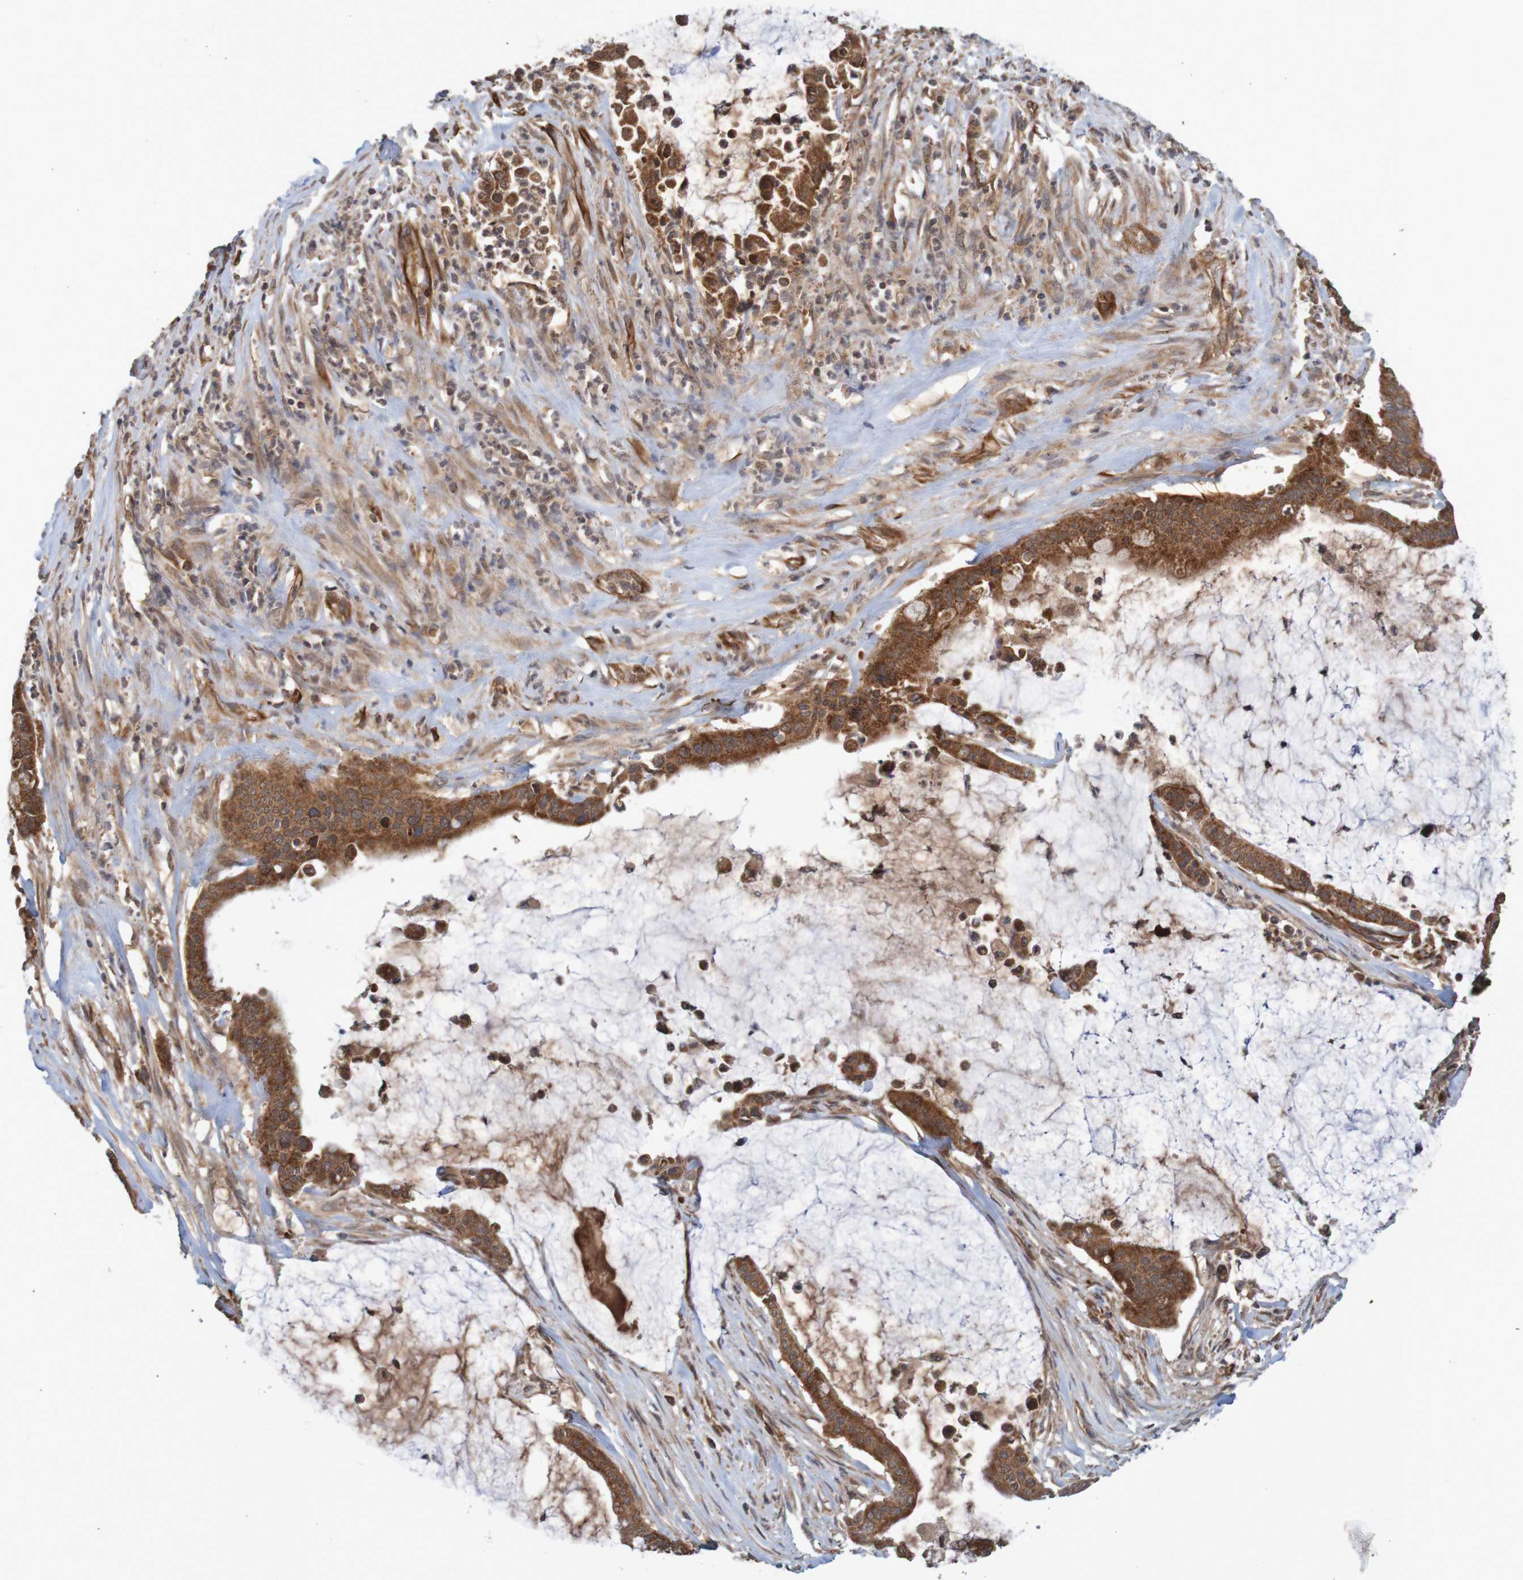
{"staining": {"intensity": "strong", "quantity": ">75%", "location": "cytoplasmic/membranous"}, "tissue": "pancreatic cancer", "cell_type": "Tumor cells", "image_type": "cancer", "snomed": [{"axis": "morphology", "description": "Adenocarcinoma, NOS"}, {"axis": "topography", "description": "Pancreas"}], "caption": "Immunohistochemical staining of human pancreatic cancer (adenocarcinoma) displays strong cytoplasmic/membranous protein expression in approximately >75% of tumor cells. The staining was performed using DAB to visualize the protein expression in brown, while the nuclei were stained in blue with hematoxylin (Magnification: 20x).", "gene": "MRPL52", "patient": {"sex": "male", "age": 41}}